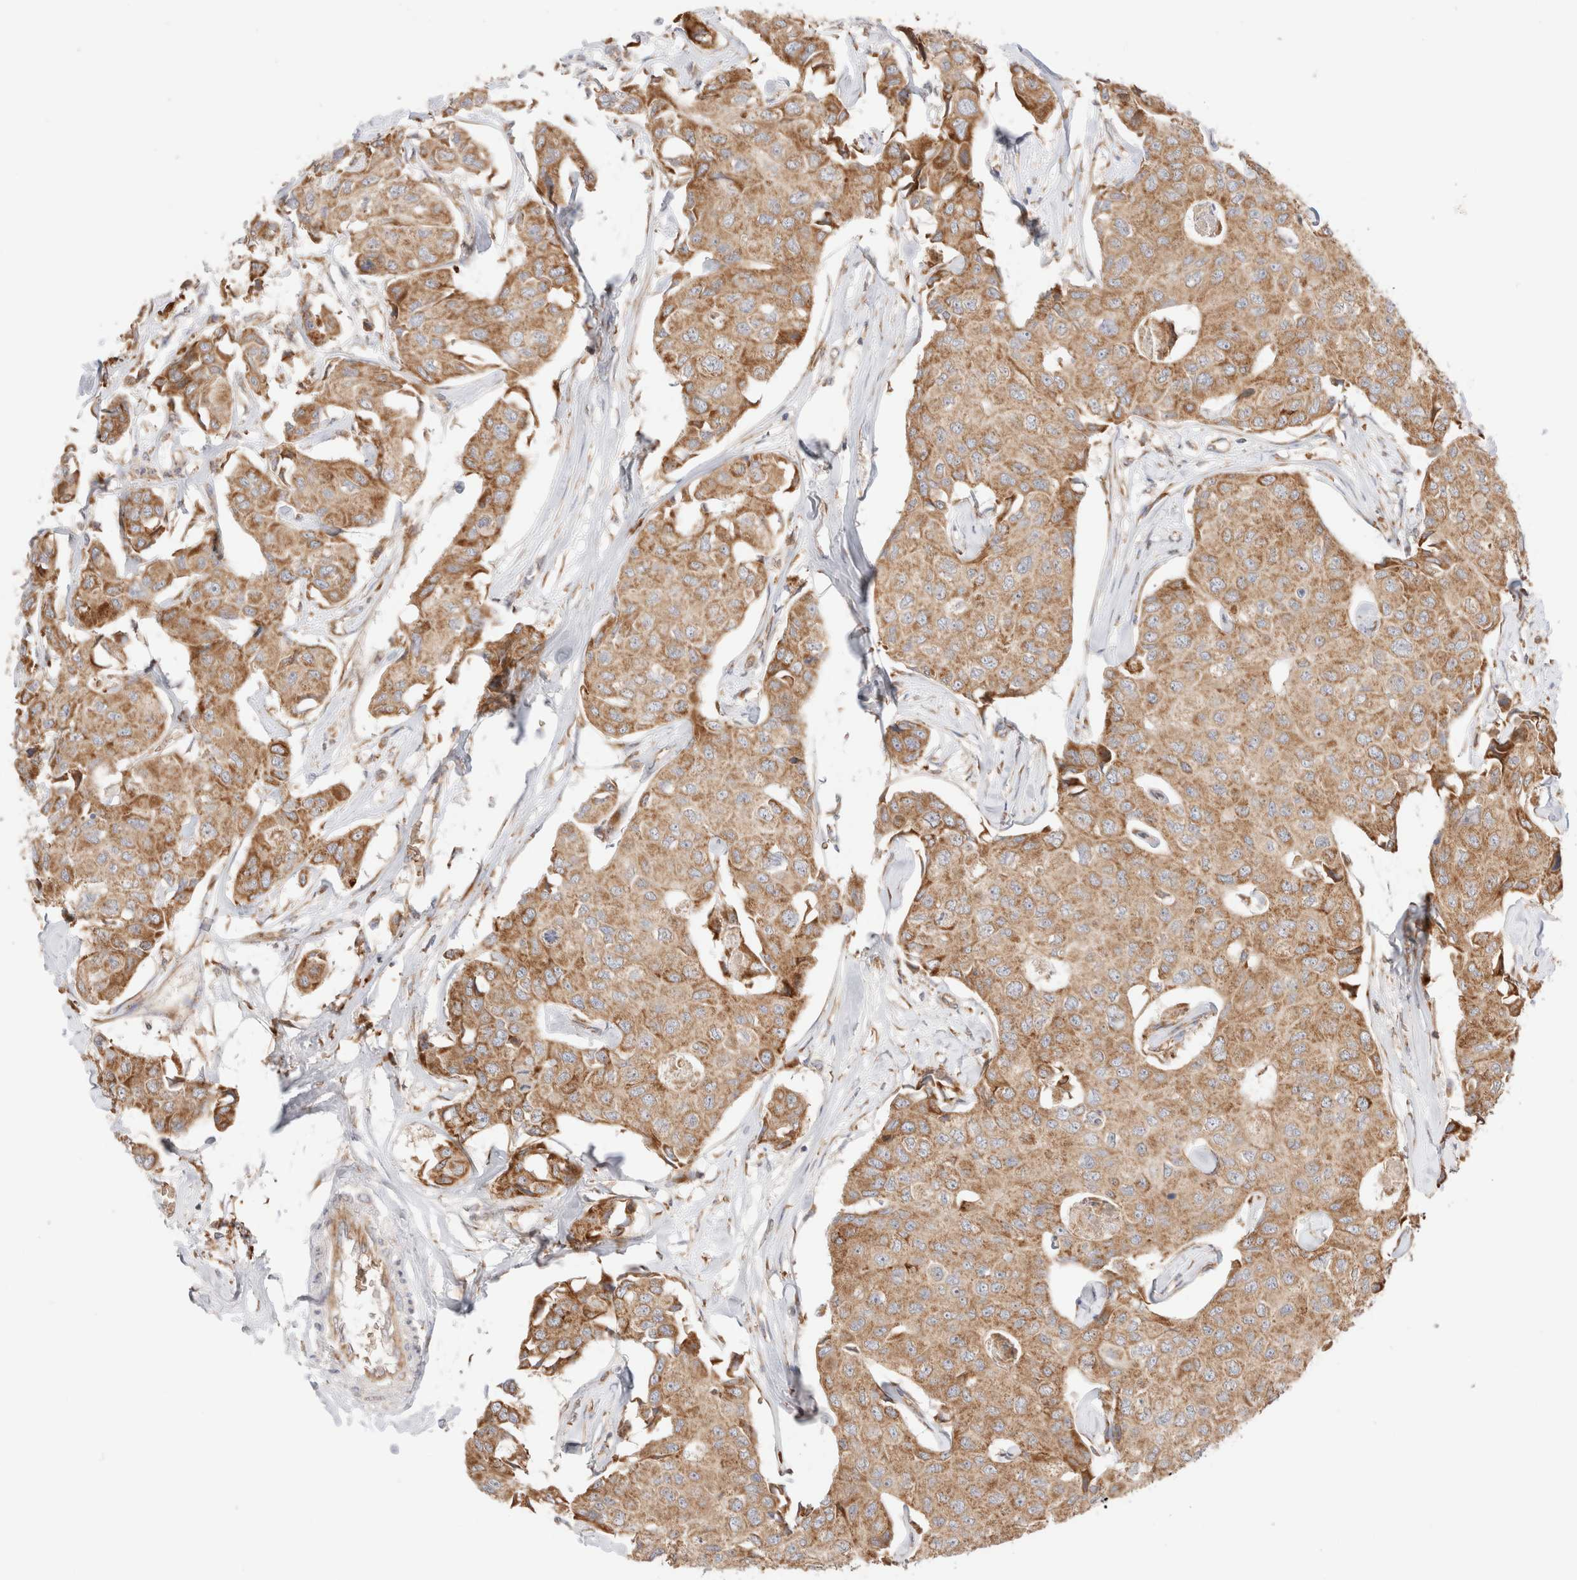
{"staining": {"intensity": "moderate", "quantity": ">75%", "location": "cytoplasmic/membranous"}, "tissue": "breast cancer", "cell_type": "Tumor cells", "image_type": "cancer", "snomed": [{"axis": "morphology", "description": "Duct carcinoma"}, {"axis": "topography", "description": "Breast"}], "caption": "Breast cancer (infiltrating ductal carcinoma) tissue demonstrates moderate cytoplasmic/membranous staining in about >75% of tumor cells, visualized by immunohistochemistry.", "gene": "UTS2B", "patient": {"sex": "female", "age": 80}}